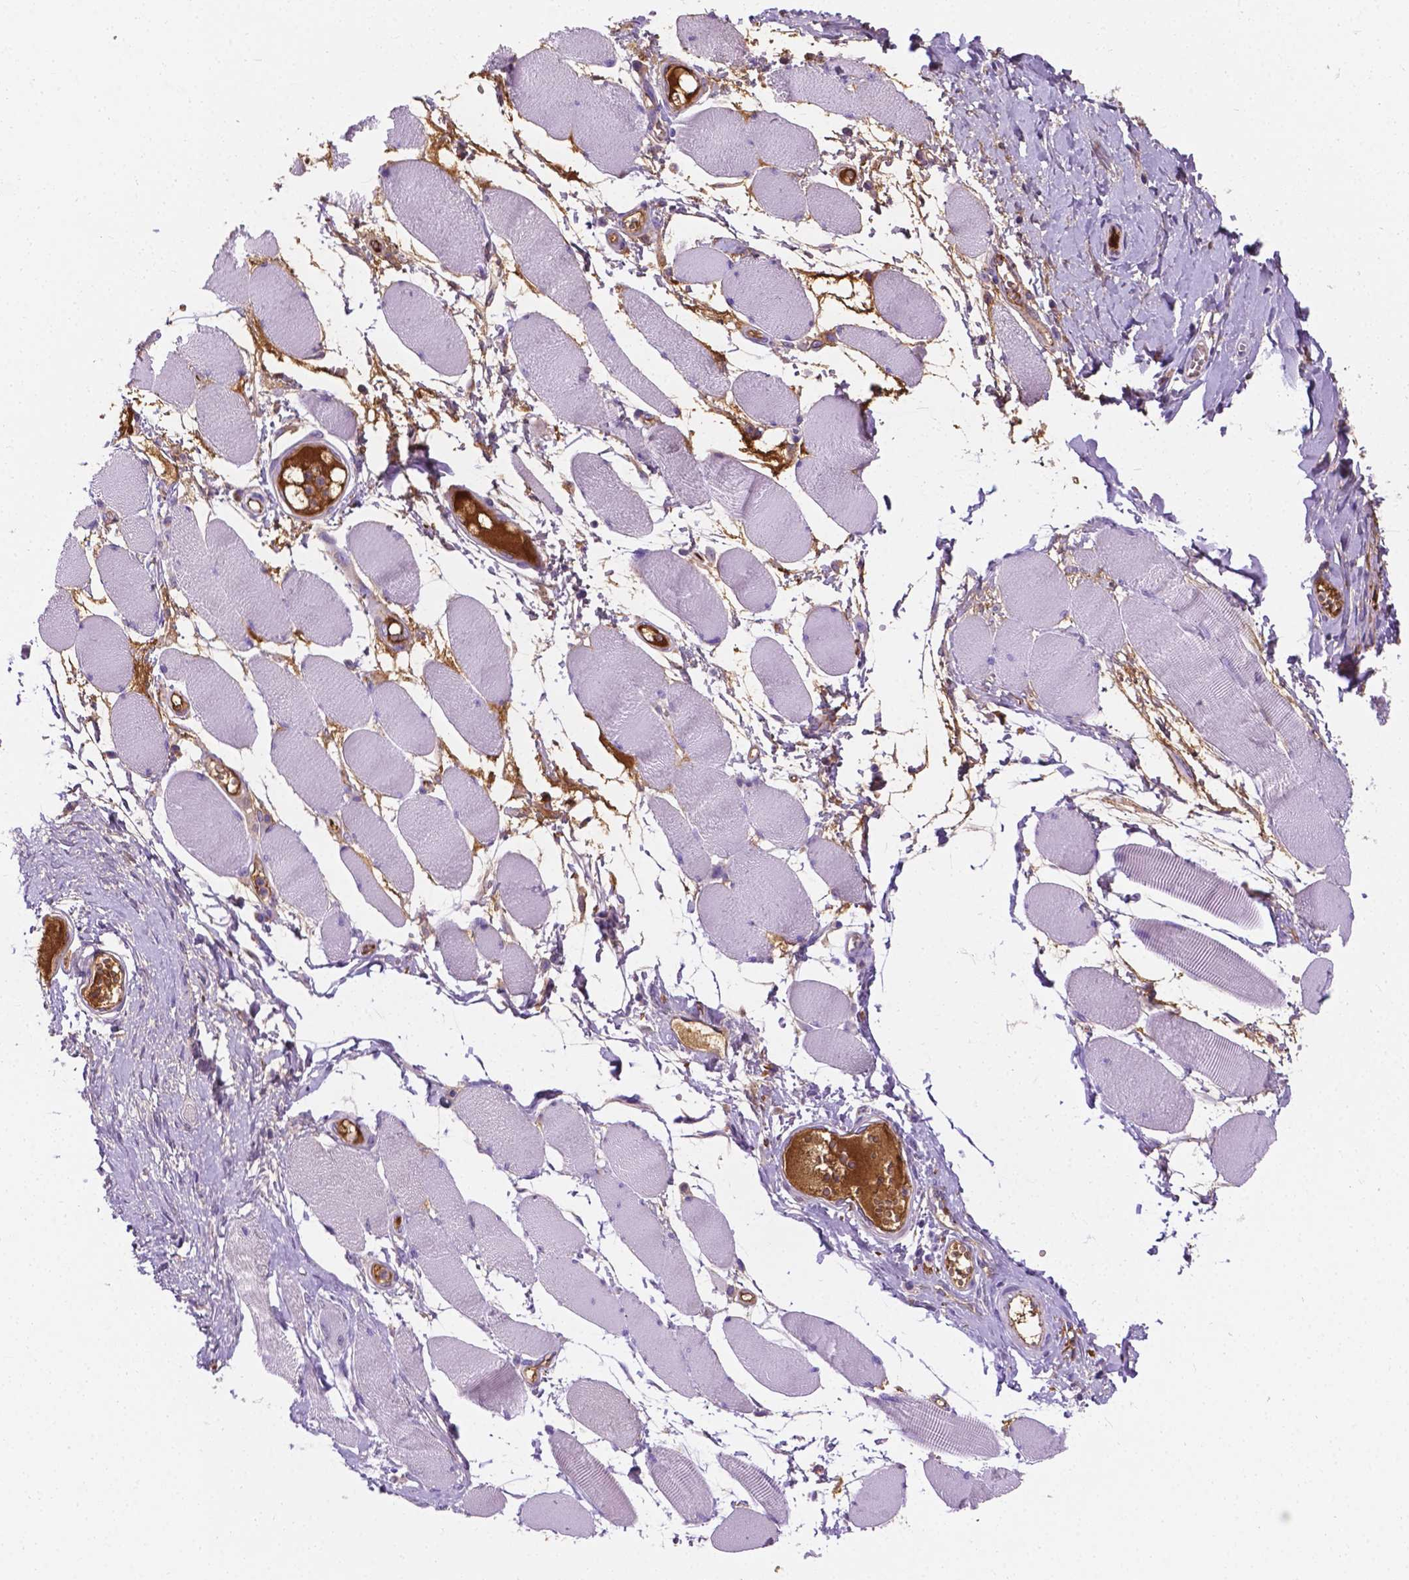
{"staining": {"intensity": "negative", "quantity": "none", "location": "none"}, "tissue": "skeletal muscle", "cell_type": "Myocytes", "image_type": "normal", "snomed": [{"axis": "morphology", "description": "Normal tissue, NOS"}, {"axis": "topography", "description": "Skeletal muscle"}], "caption": "Myocytes are negative for brown protein staining in benign skeletal muscle. The staining was performed using DAB (3,3'-diaminobenzidine) to visualize the protein expression in brown, while the nuclei were stained in blue with hematoxylin (Magnification: 20x).", "gene": "APOE", "patient": {"sex": "female", "age": 75}}